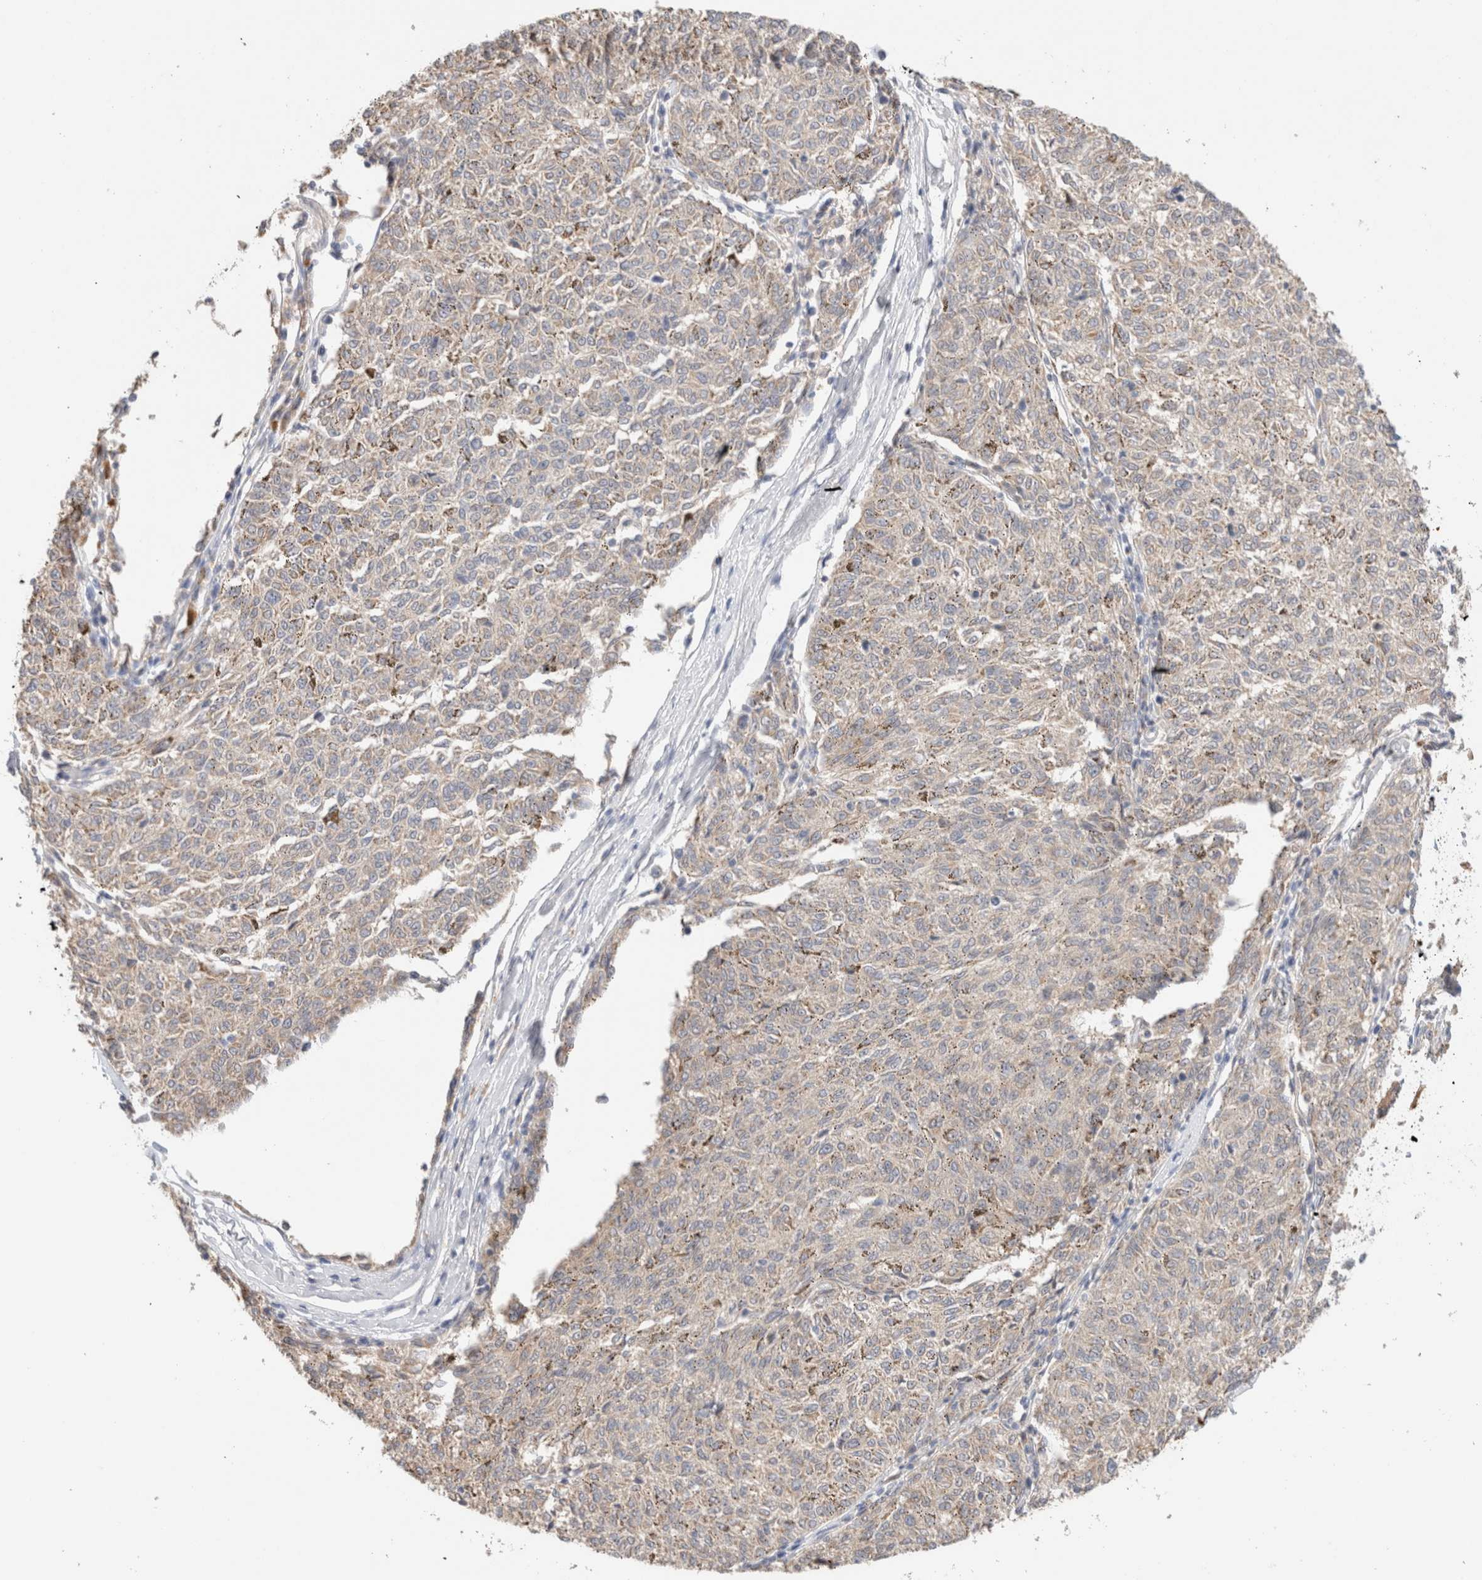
{"staining": {"intensity": "negative", "quantity": "none", "location": "none"}, "tissue": "melanoma", "cell_type": "Tumor cells", "image_type": "cancer", "snomed": [{"axis": "morphology", "description": "Malignant melanoma, NOS"}, {"axis": "topography", "description": "Skin"}], "caption": "A high-resolution photomicrograph shows IHC staining of melanoma, which reveals no significant positivity in tumor cells.", "gene": "CA13", "patient": {"sex": "female", "age": 72}}